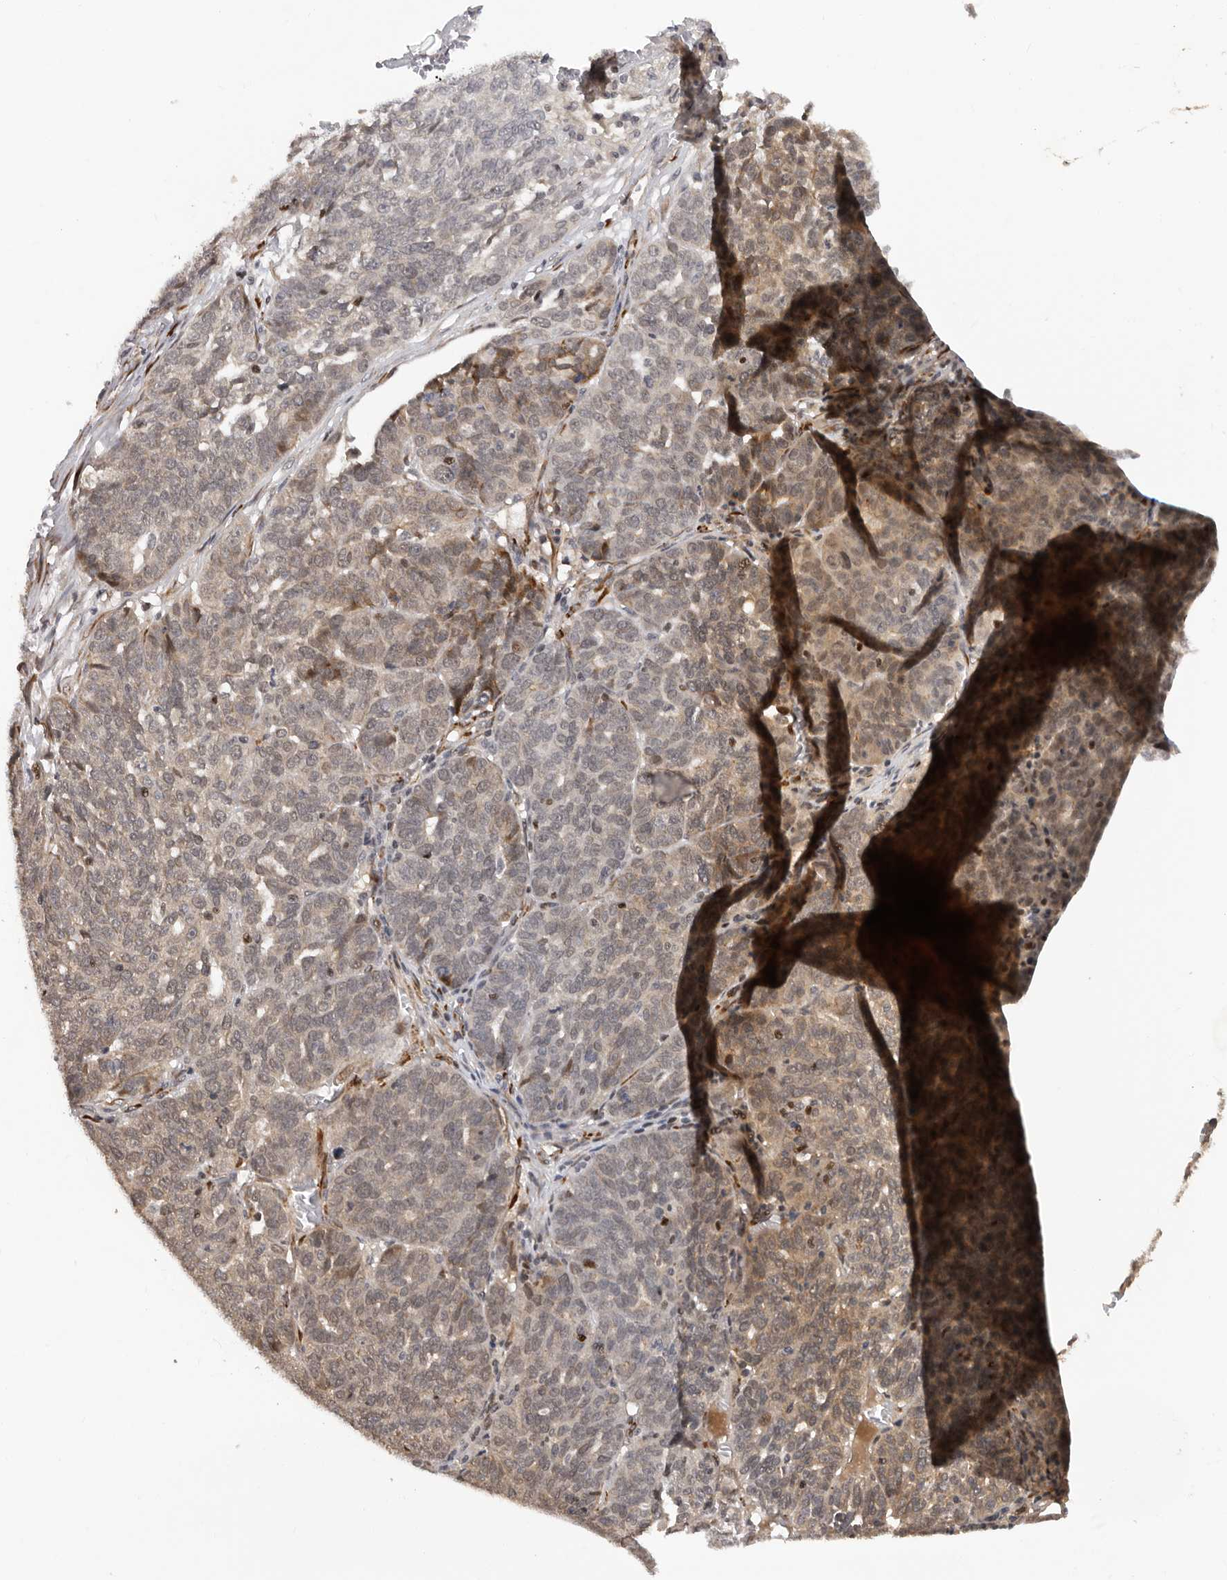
{"staining": {"intensity": "weak", "quantity": ">75%", "location": "nuclear"}, "tissue": "ovarian cancer", "cell_type": "Tumor cells", "image_type": "cancer", "snomed": [{"axis": "morphology", "description": "Cystadenocarcinoma, serous, NOS"}, {"axis": "topography", "description": "Ovary"}], "caption": "Brown immunohistochemical staining in ovarian cancer shows weak nuclear staining in approximately >75% of tumor cells.", "gene": "HENMT1", "patient": {"sex": "female", "age": 59}}